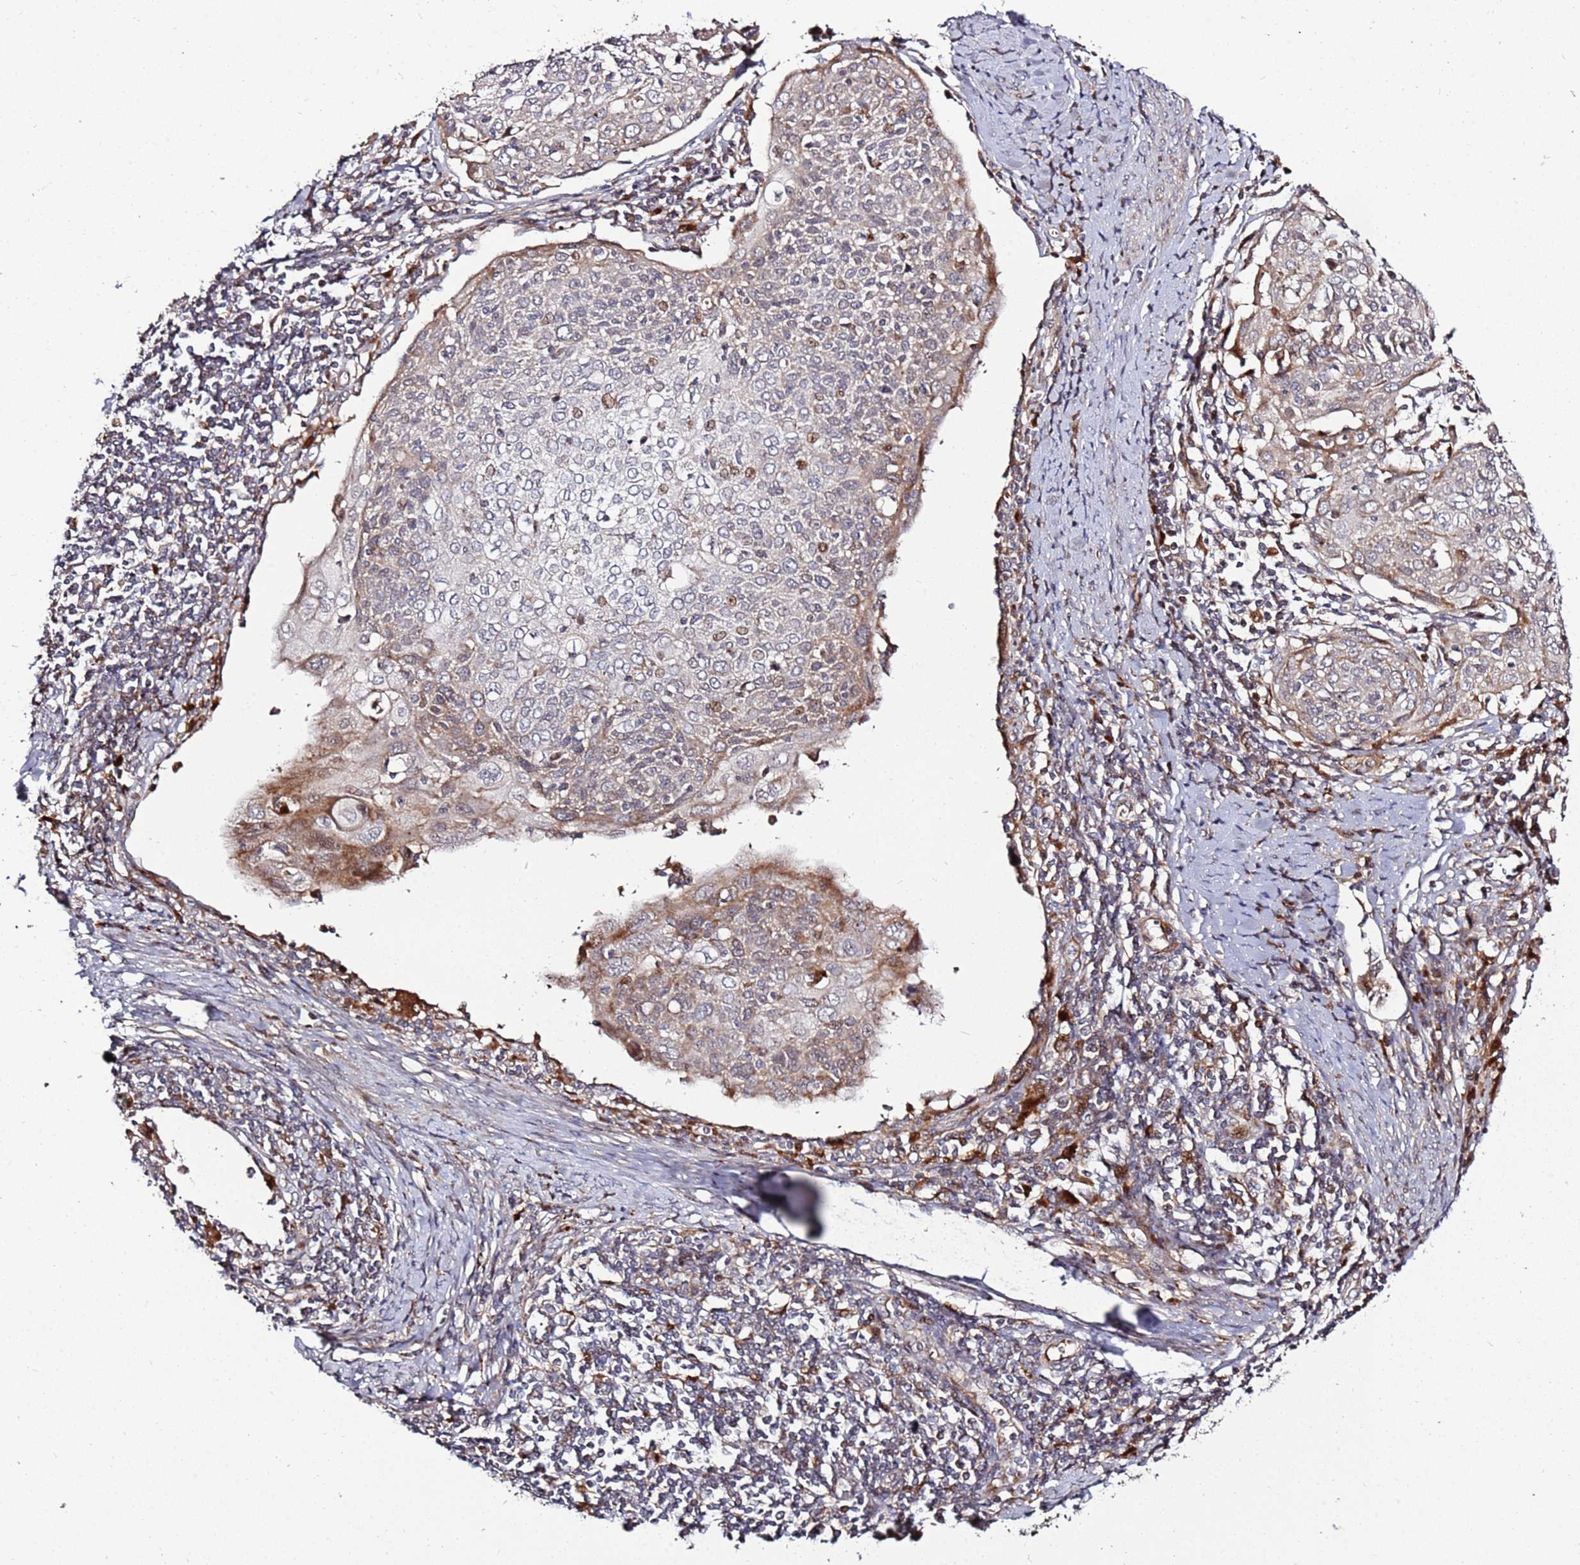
{"staining": {"intensity": "weak", "quantity": "<25%", "location": "cytoplasmic/membranous"}, "tissue": "cervical cancer", "cell_type": "Tumor cells", "image_type": "cancer", "snomed": [{"axis": "morphology", "description": "Squamous cell carcinoma, NOS"}, {"axis": "topography", "description": "Cervix"}], "caption": "High power microscopy histopathology image of an IHC micrograph of squamous cell carcinoma (cervical), revealing no significant expression in tumor cells.", "gene": "RHBDL1", "patient": {"sex": "female", "age": 67}}